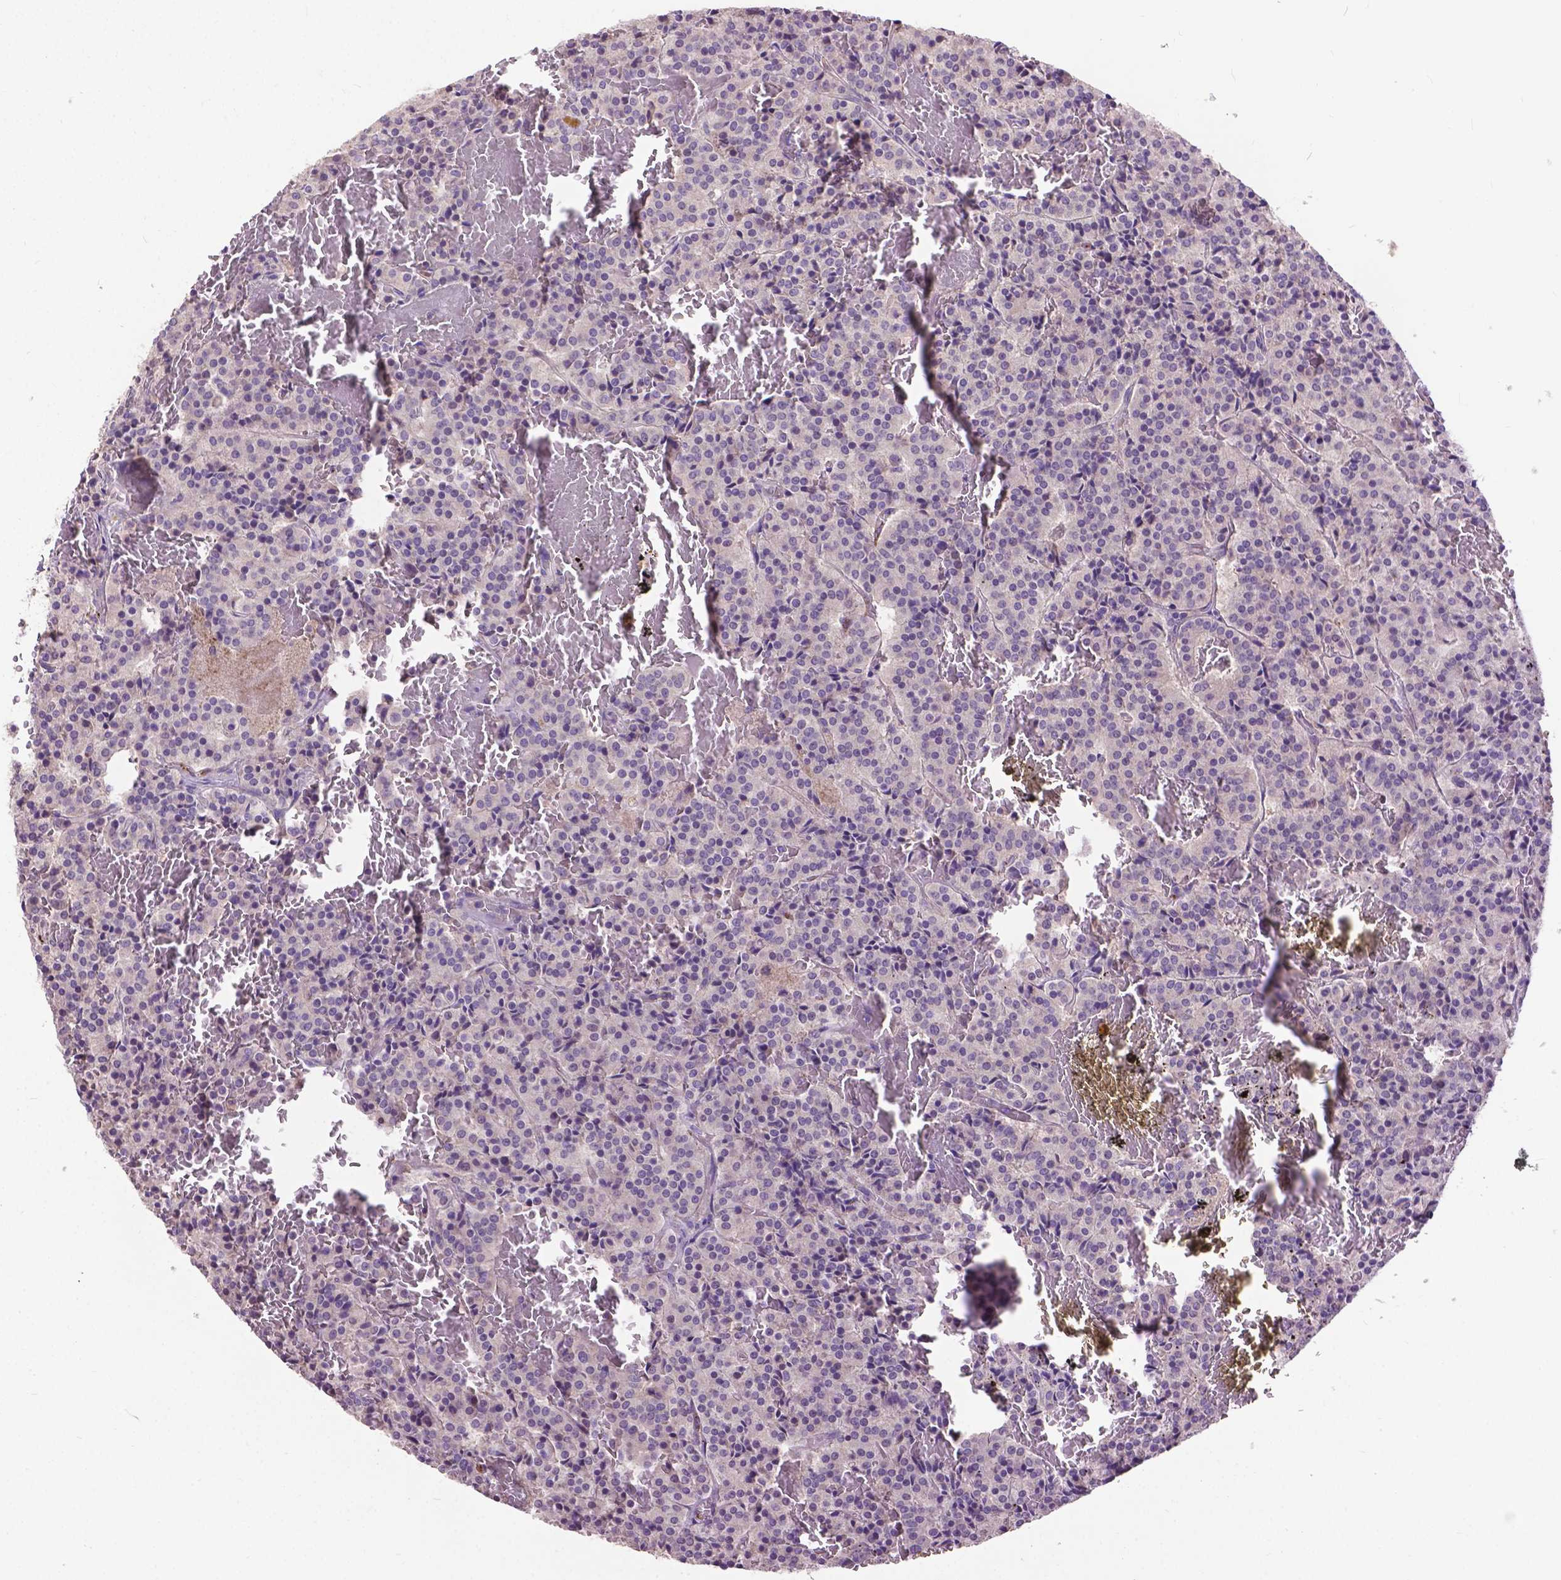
{"staining": {"intensity": "negative", "quantity": "none", "location": "none"}, "tissue": "carcinoid", "cell_type": "Tumor cells", "image_type": "cancer", "snomed": [{"axis": "morphology", "description": "Carcinoid, malignant, NOS"}, {"axis": "topography", "description": "Lung"}], "caption": "The micrograph demonstrates no significant staining in tumor cells of carcinoid.", "gene": "ZNF337", "patient": {"sex": "male", "age": 70}}